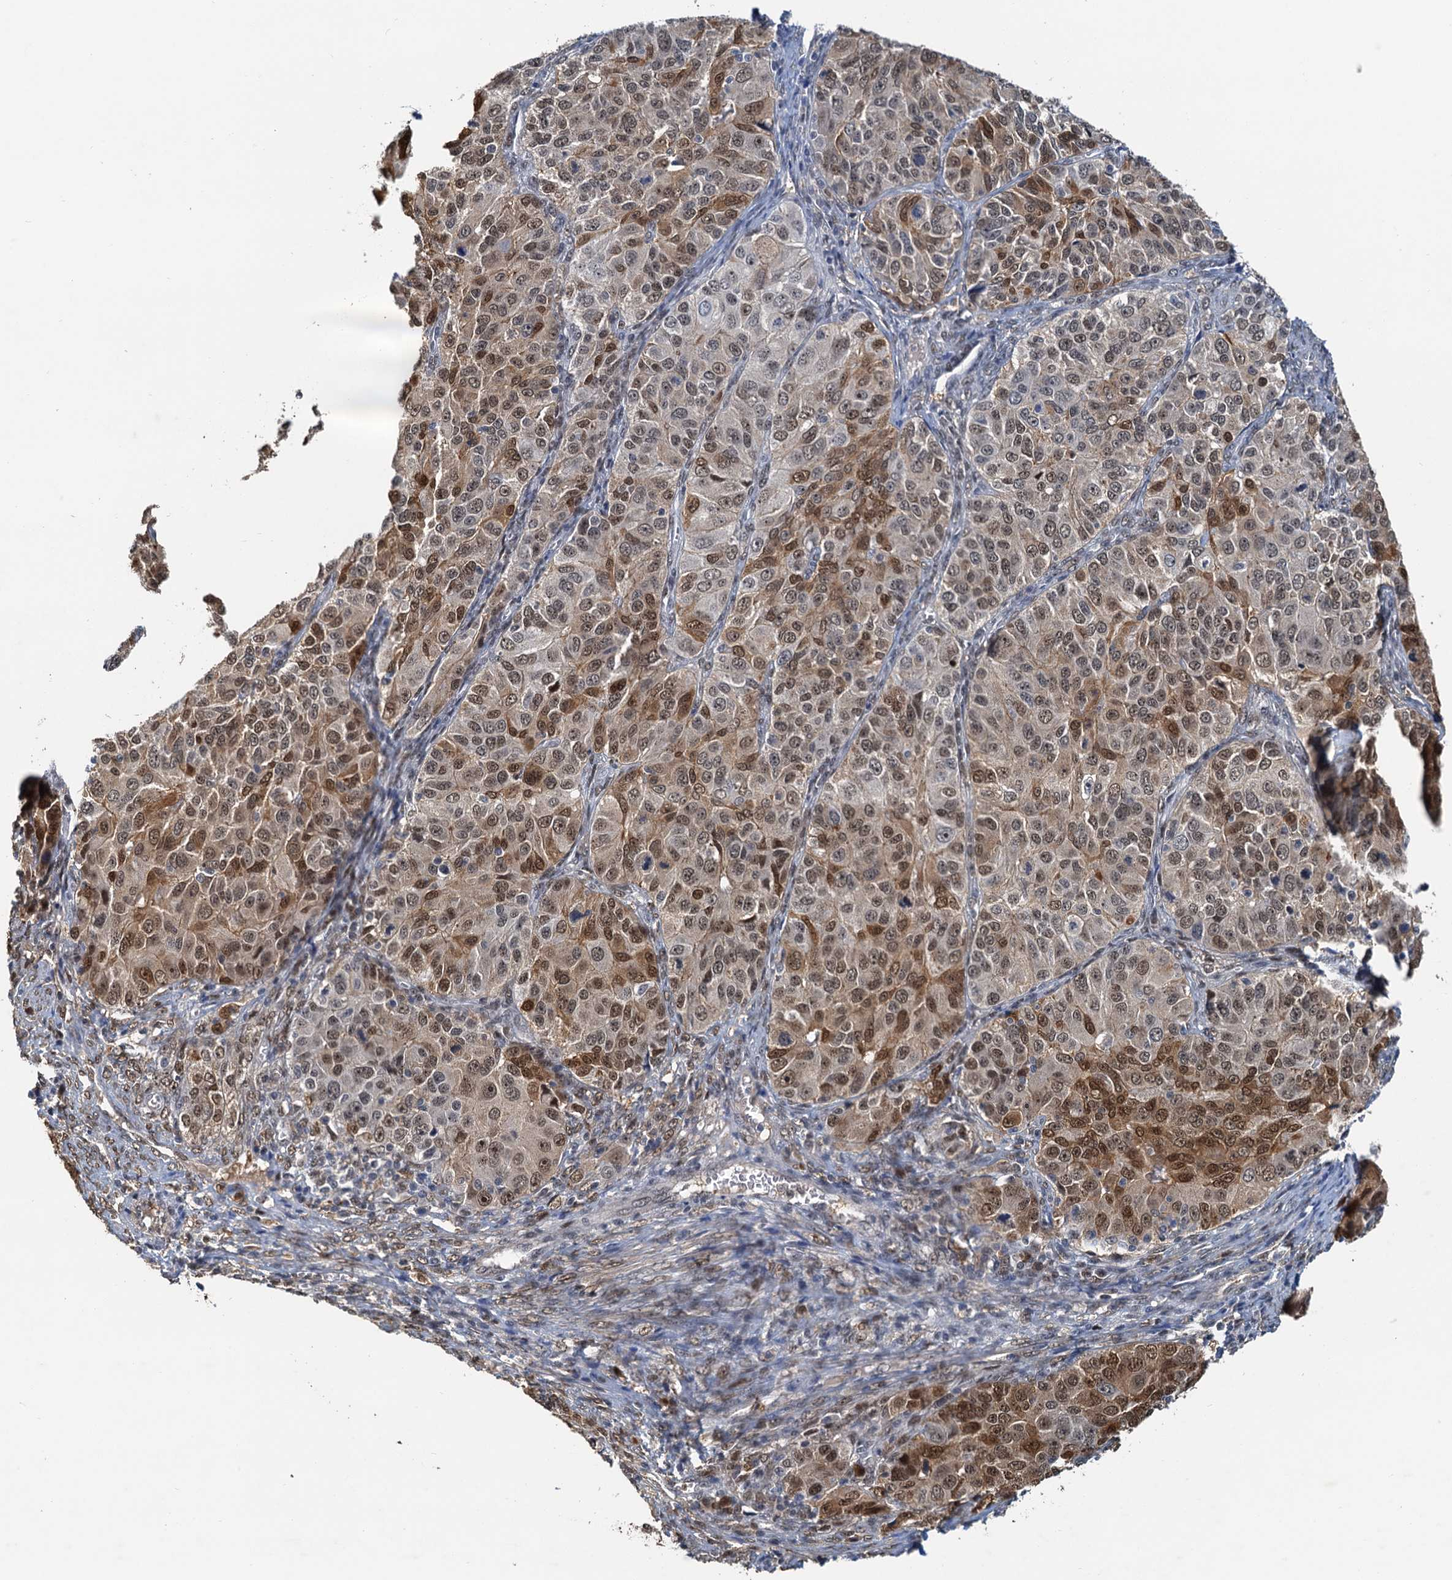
{"staining": {"intensity": "moderate", "quantity": ">75%", "location": "cytoplasmic/membranous,nuclear"}, "tissue": "ovarian cancer", "cell_type": "Tumor cells", "image_type": "cancer", "snomed": [{"axis": "morphology", "description": "Carcinoma, endometroid"}, {"axis": "topography", "description": "Ovary"}], "caption": "Ovarian cancer (endometroid carcinoma) tissue shows moderate cytoplasmic/membranous and nuclear positivity in about >75% of tumor cells, visualized by immunohistochemistry. (DAB (3,3'-diaminobenzidine) IHC with brightfield microscopy, high magnification).", "gene": "SPINDOC", "patient": {"sex": "female", "age": 51}}